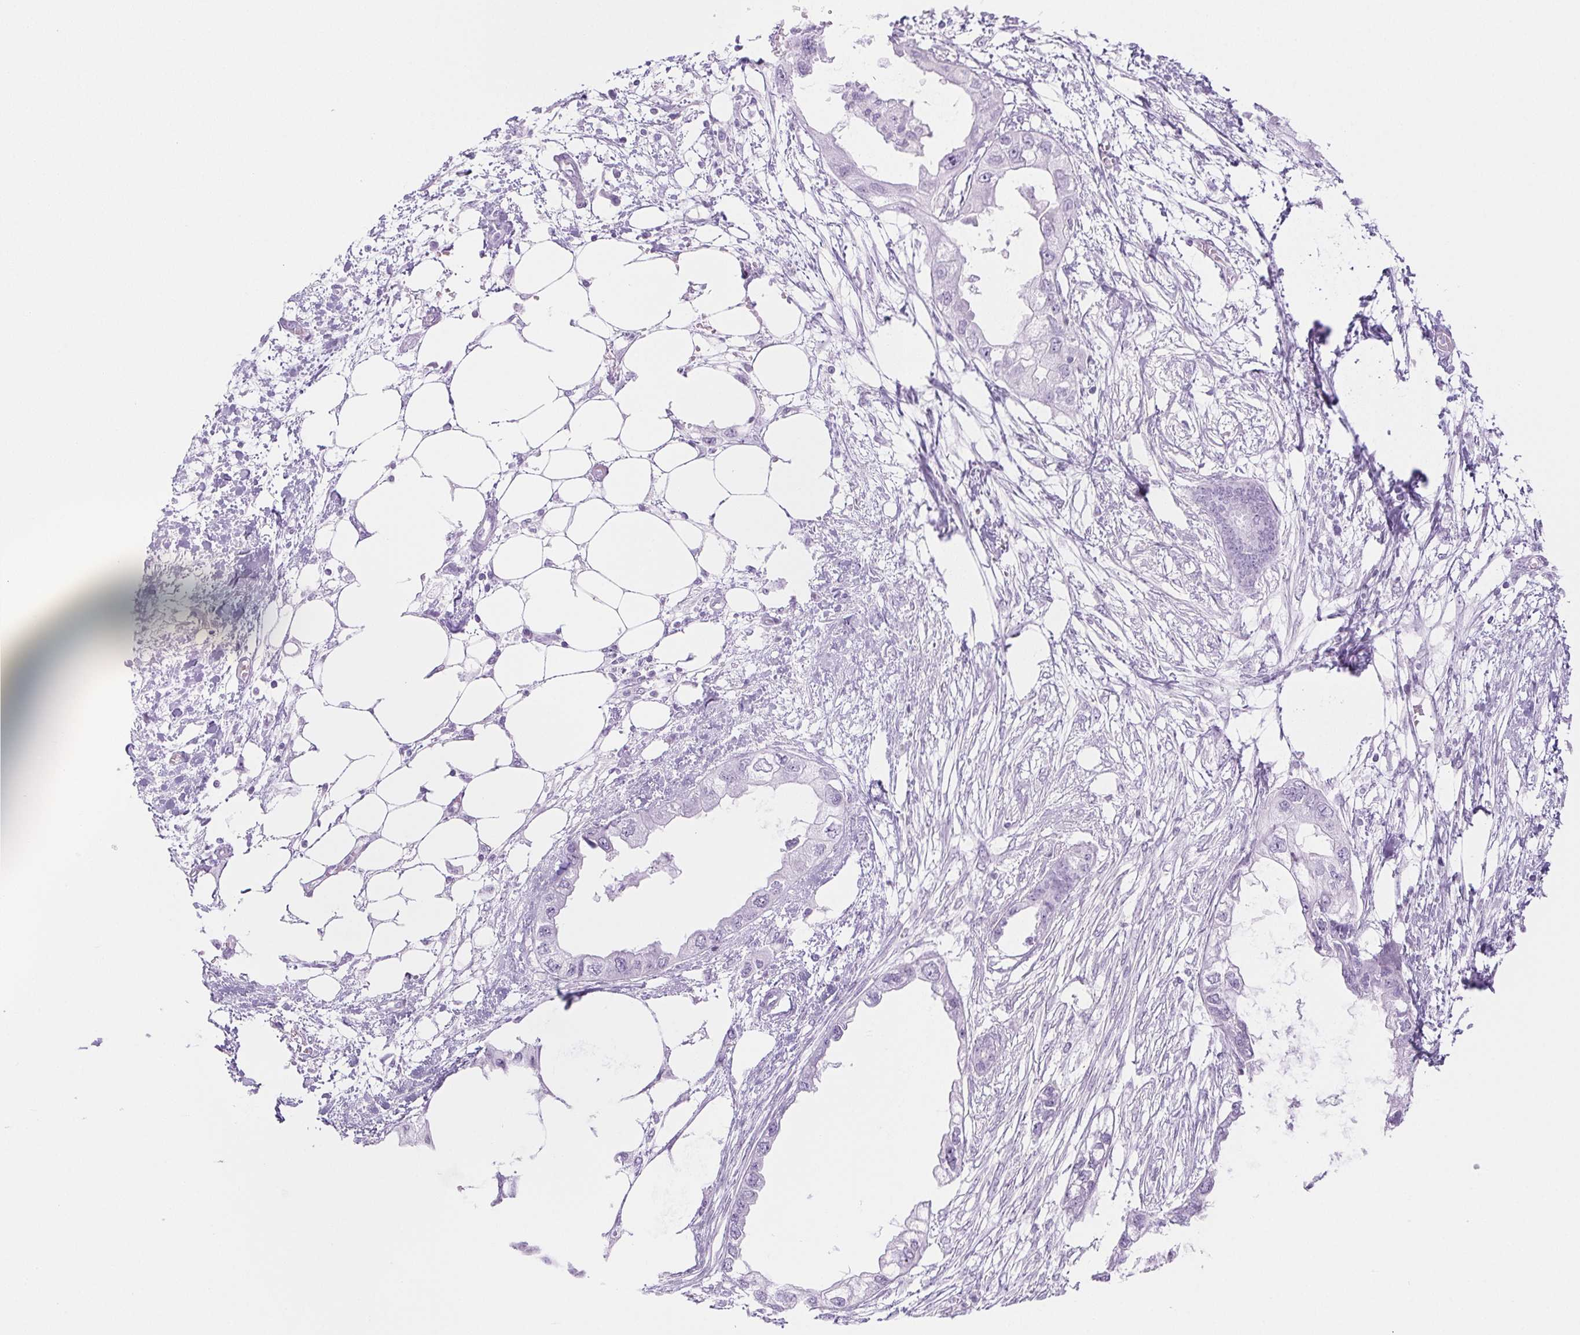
{"staining": {"intensity": "negative", "quantity": "none", "location": "none"}, "tissue": "endometrial cancer", "cell_type": "Tumor cells", "image_type": "cancer", "snomed": [{"axis": "morphology", "description": "Adenocarcinoma, NOS"}, {"axis": "morphology", "description": "Adenocarcinoma, metastatic, NOS"}, {"axis": "topography", "description": "Adipose tissue"}, {"axis": "topography", "description": "Endometrium"}], "caption": "The immunohistochemistry image has no significant positivity in tumor cells of endometrial cancer (adenocarcinoma) tissue.", "gene": "SPRR3", "patient": {"sex": "female", "age": 67}}